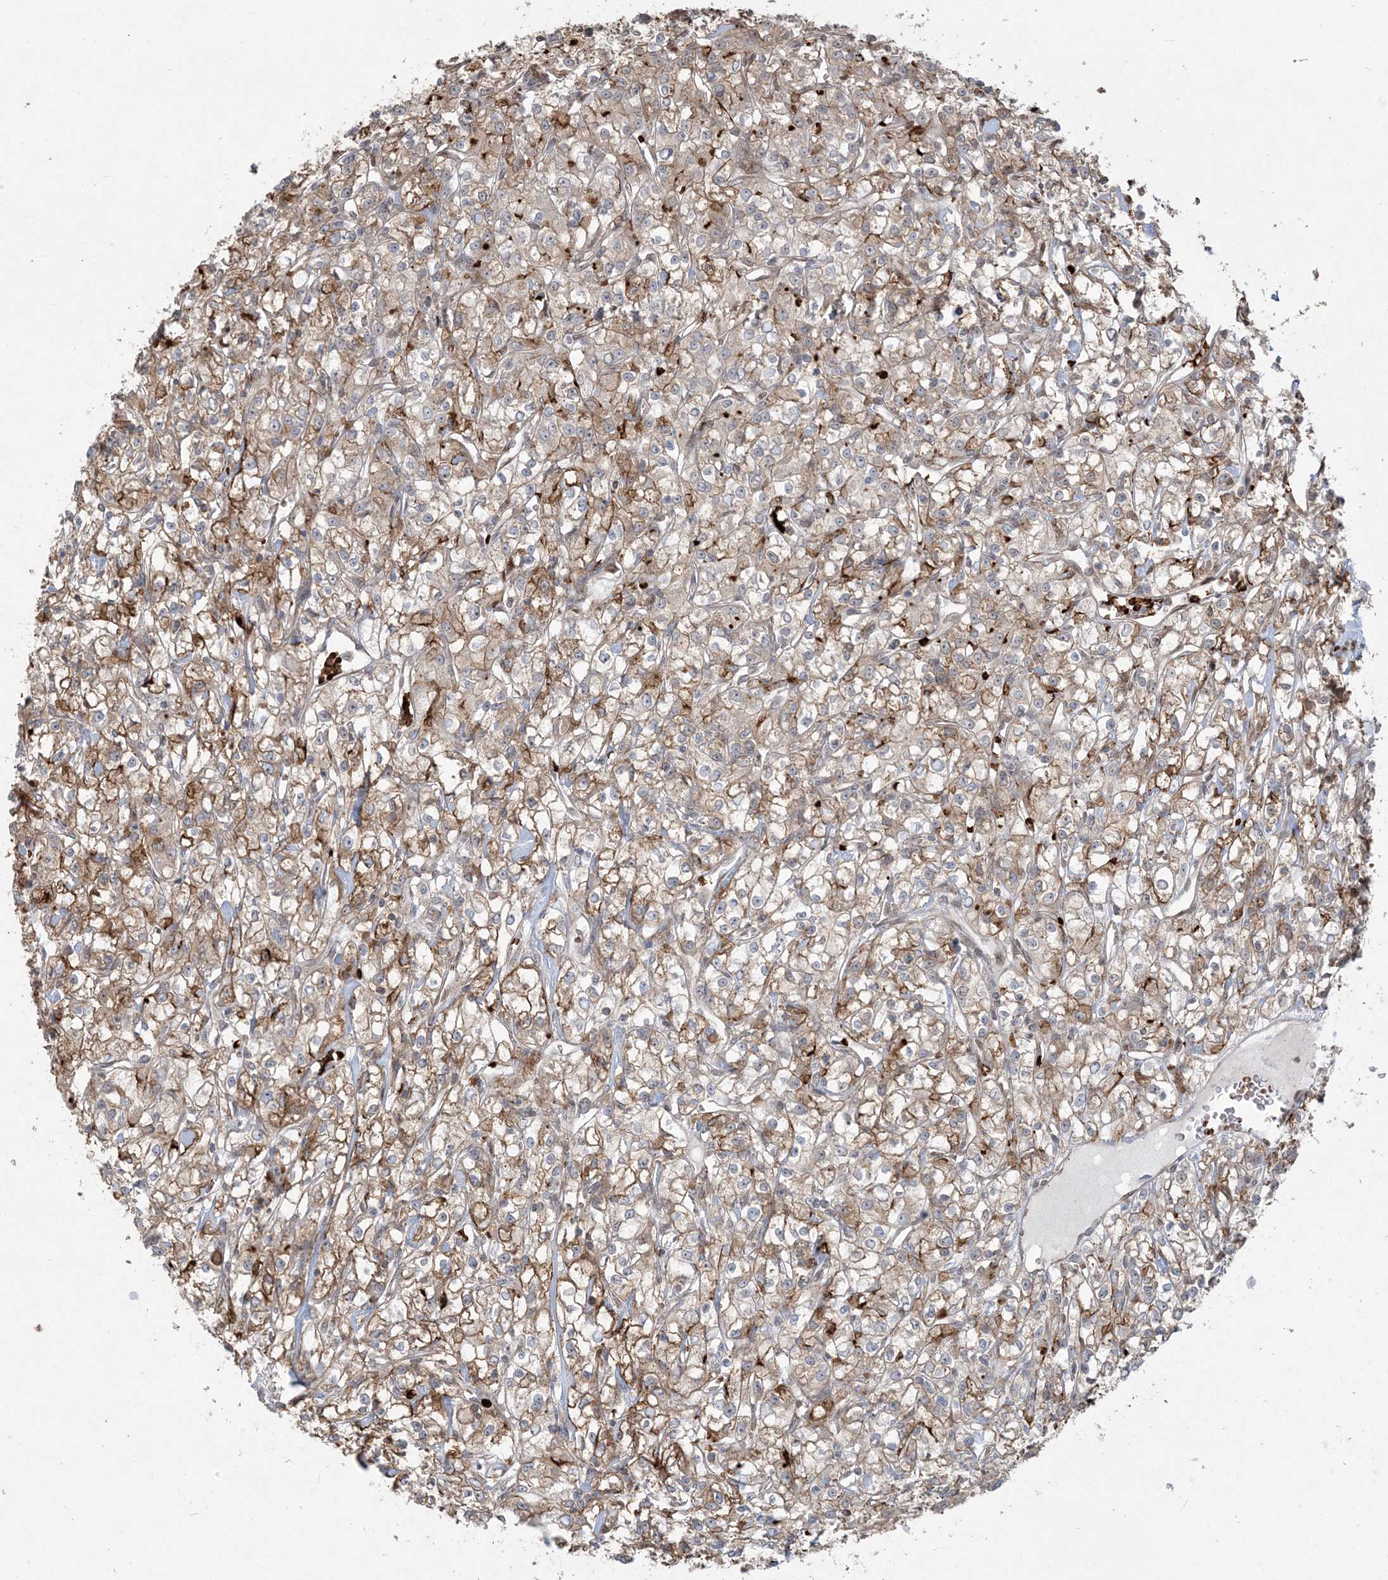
{"staining": {"intensity": "moderate", "quantity": ">75%", "location": "cytoplasmic/membranous"}, "tissue": "renal cancer", "cell_type": "Tumor cells", "image_type": "cancer", "snomed": [{"axis": "morphology", "description": "Adenocarcinoma, NOS"}, {"axis": "topography", "description": "Kidney"}], "caption": "About >75% of tumor cells in human renal cancer display moderate cytoplasmic/membranous protein expression as visualized by brown immunohistochemical staining.", "gene": "ABCF3", "patient": {"sex": "female", "age": 59}}